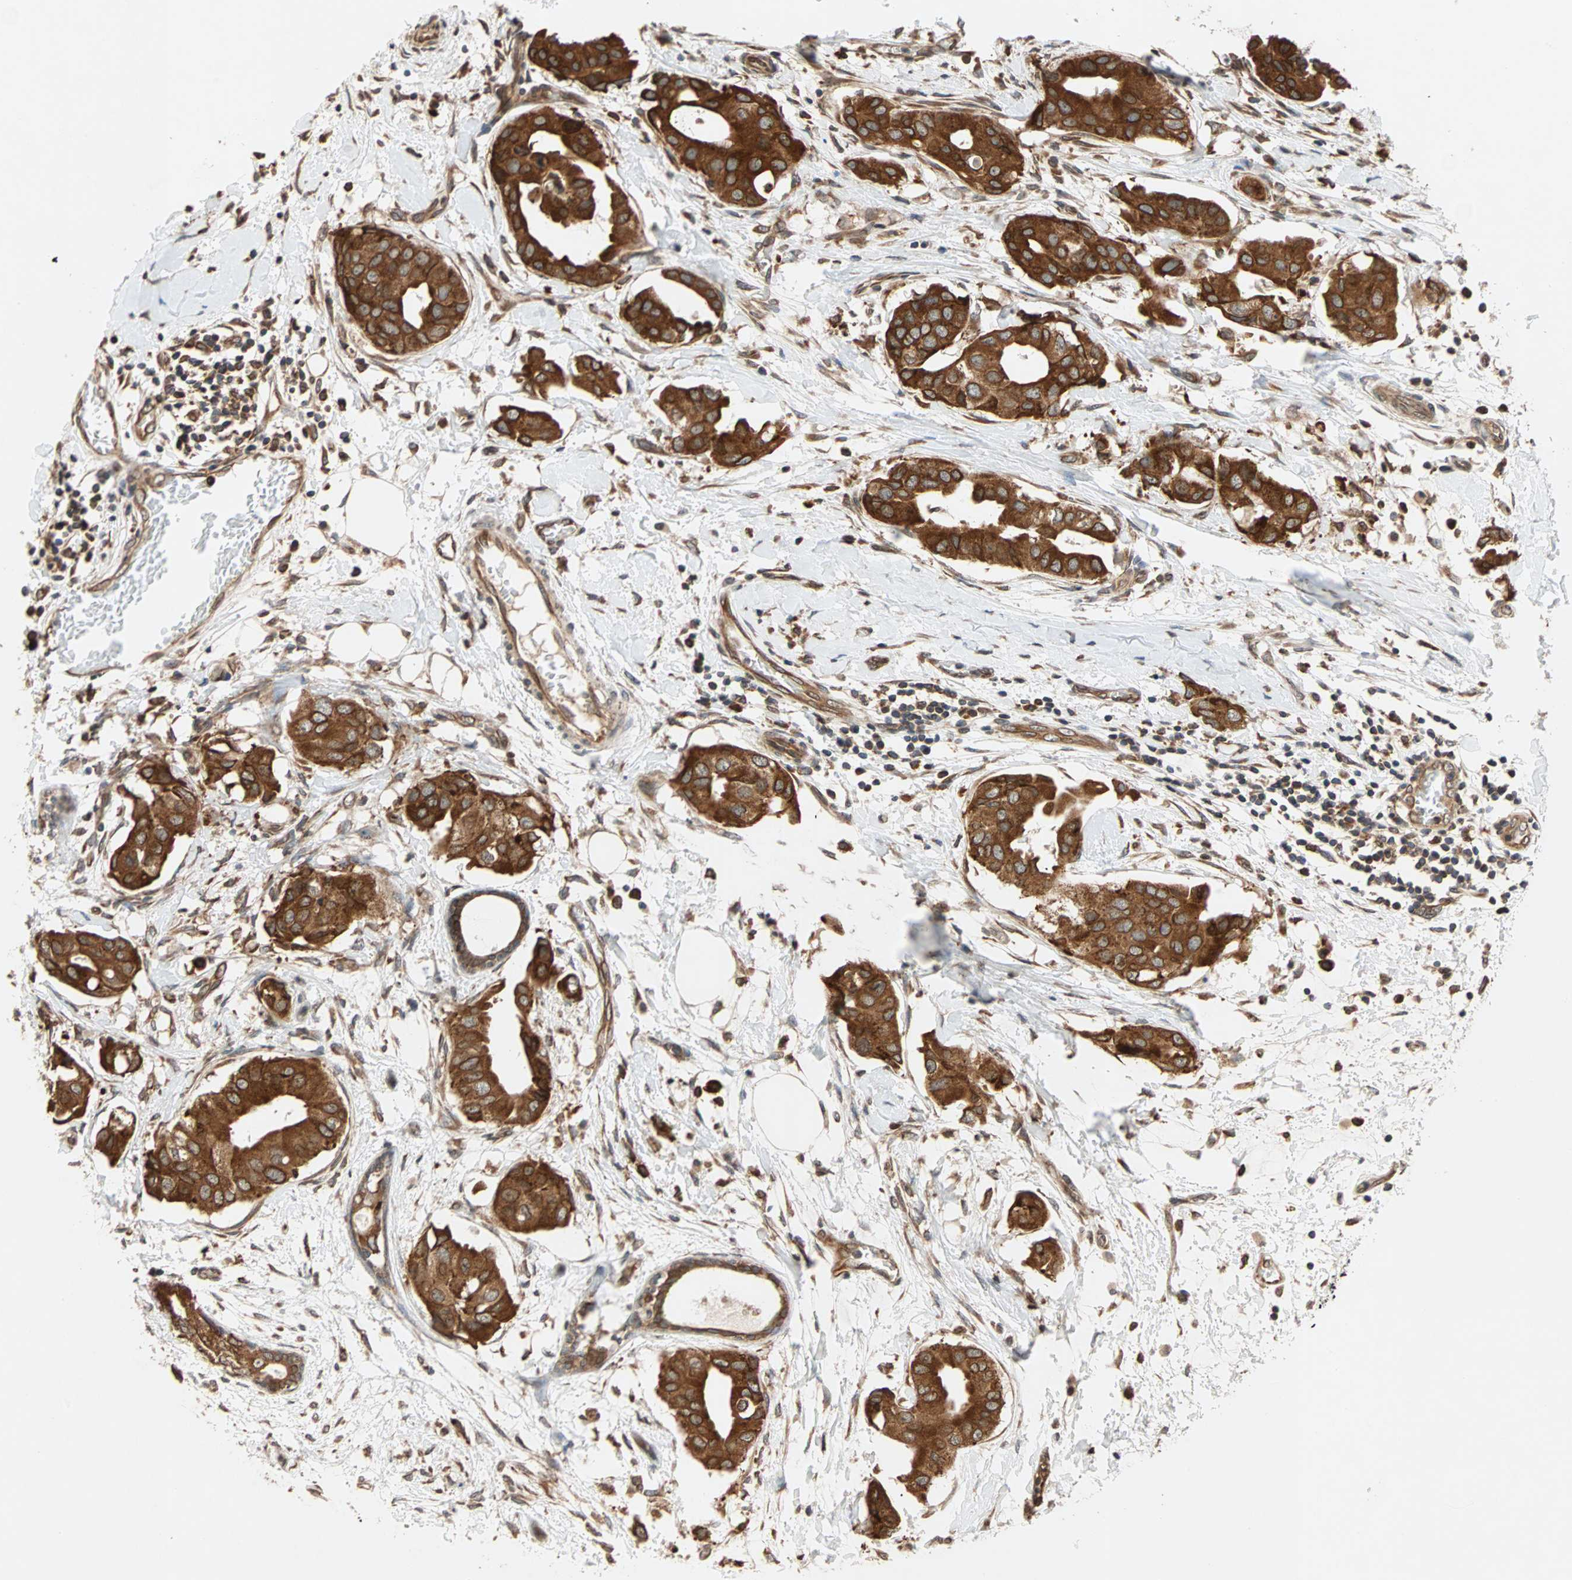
{"staining": {"intensity": "strong", "quantity": ">75%", "location": "cytoplasmic/membranous"}, "tissue": "breast cancer", "cell_type": "Tumor cells", "image_type": "cancer", "snomed": [{"axis": "morphology", "description": "Duct carcinoma"}, {"axis": "topography", "description": "Breast"}], "caption": "IHC histopathology image of neoplastic tissue: infiltrating ductal carcinoma (breast) stained using IHC shows high levels of strong protein expression localized specifically in the cytoplasmic/membranous of tumor cells, appearing as a cytoplasmic/membranous brown color.", "gene": "AUP1", "patient": {"sex": "female", "age": 40}}